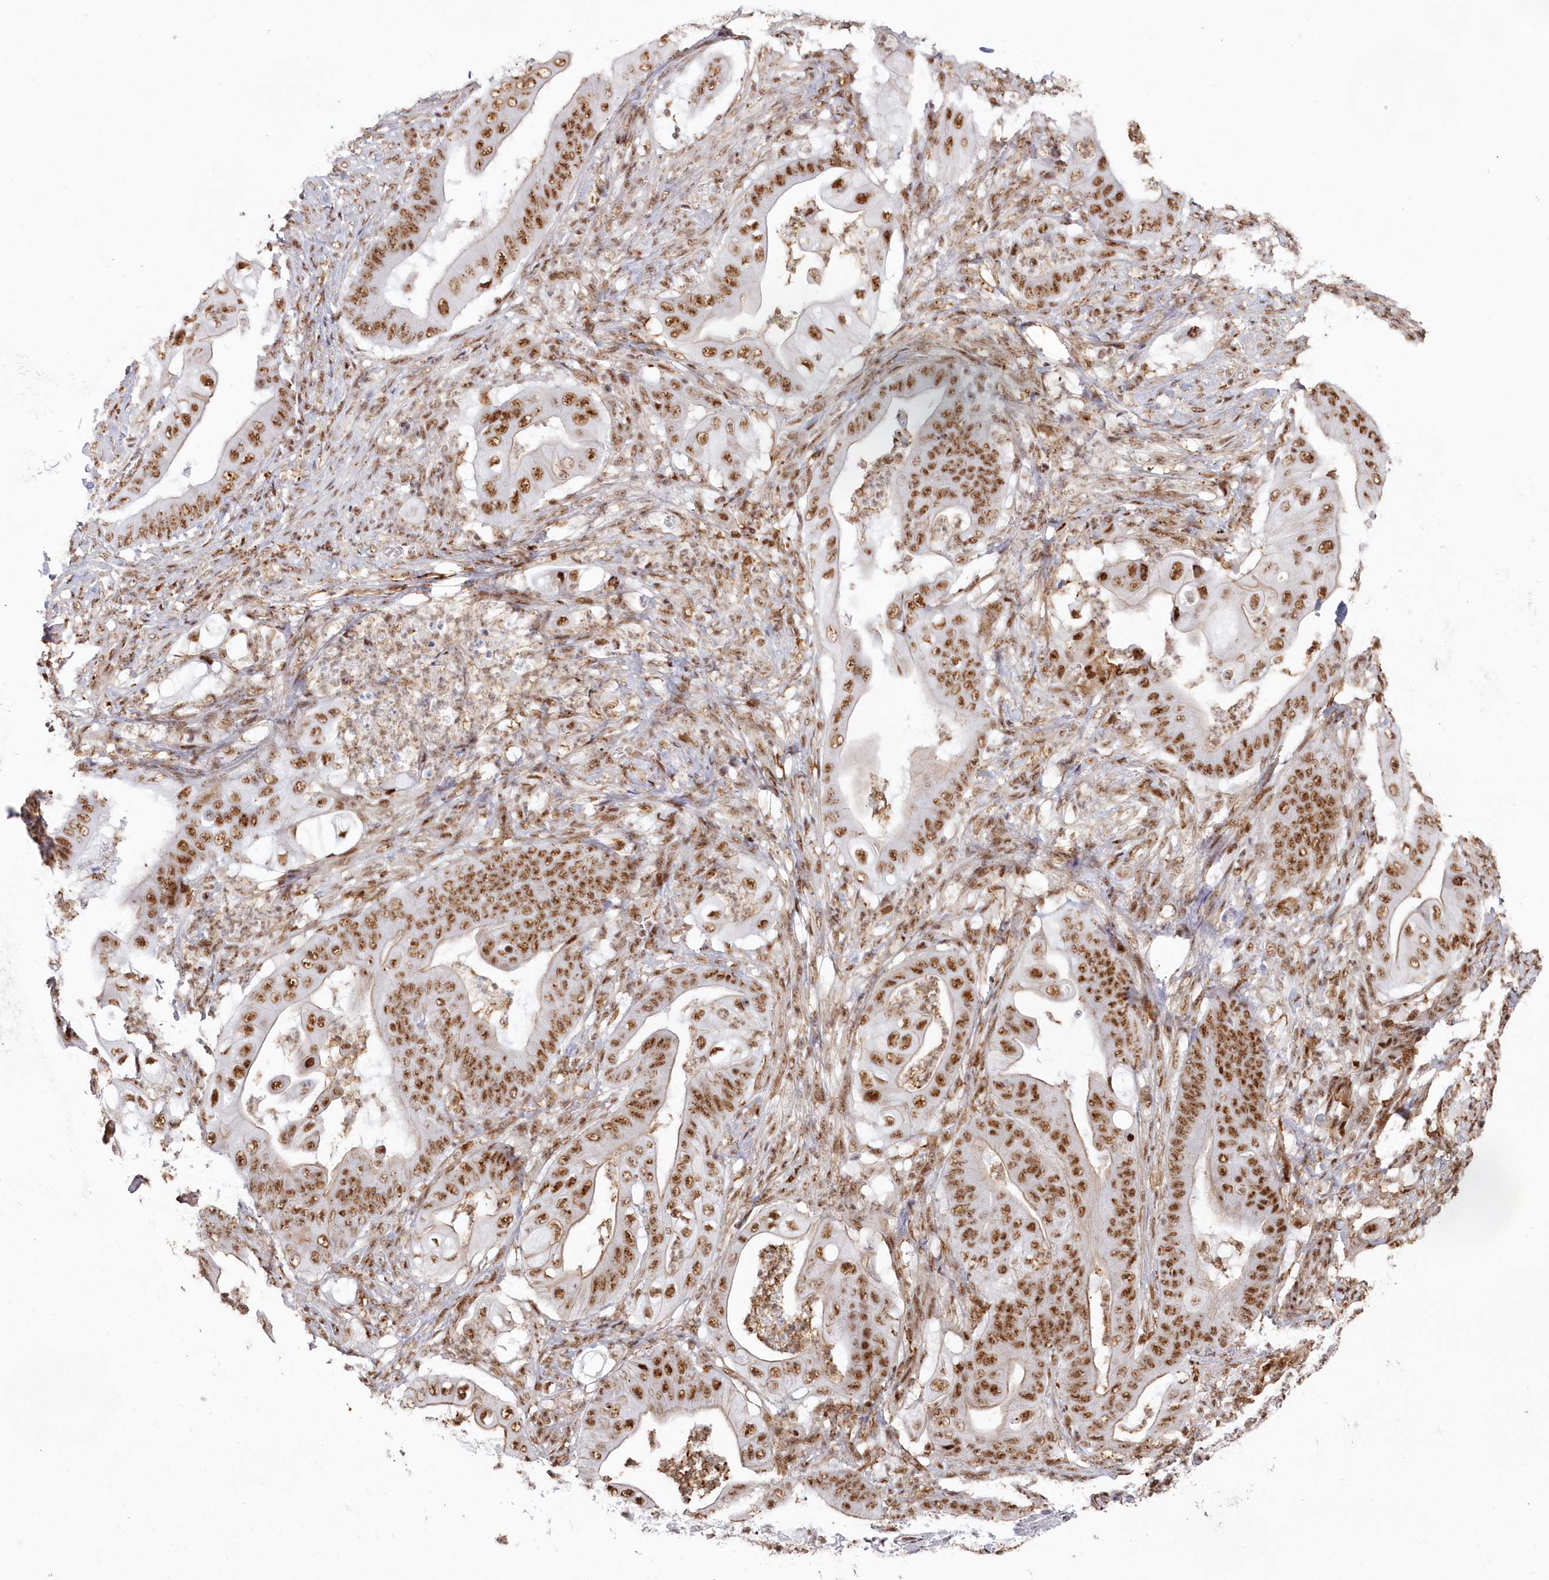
{"staining": {"intensity": "moderate", "quantity": ">75%", "location": "nuclear"}, "tissue": "stomach cancer", "cell_type": "Tumor cells", "image_type": "cancer", "snomed": [{"axis": "morphology", "description": "Adenocarcinoma, NOS"}, {"axis": "topography", "description": "Stomach"}], "caption": "Adenocarcinoma (stomach) was stained to show a protein in brown. There is medium levels of moderate nuclear staining in about >75% of tumor cells. (DAB IHC with brightfield microscopy, high magnification).", "gene": "DDX46", "patient": {"sex": "female", "age": 73}}